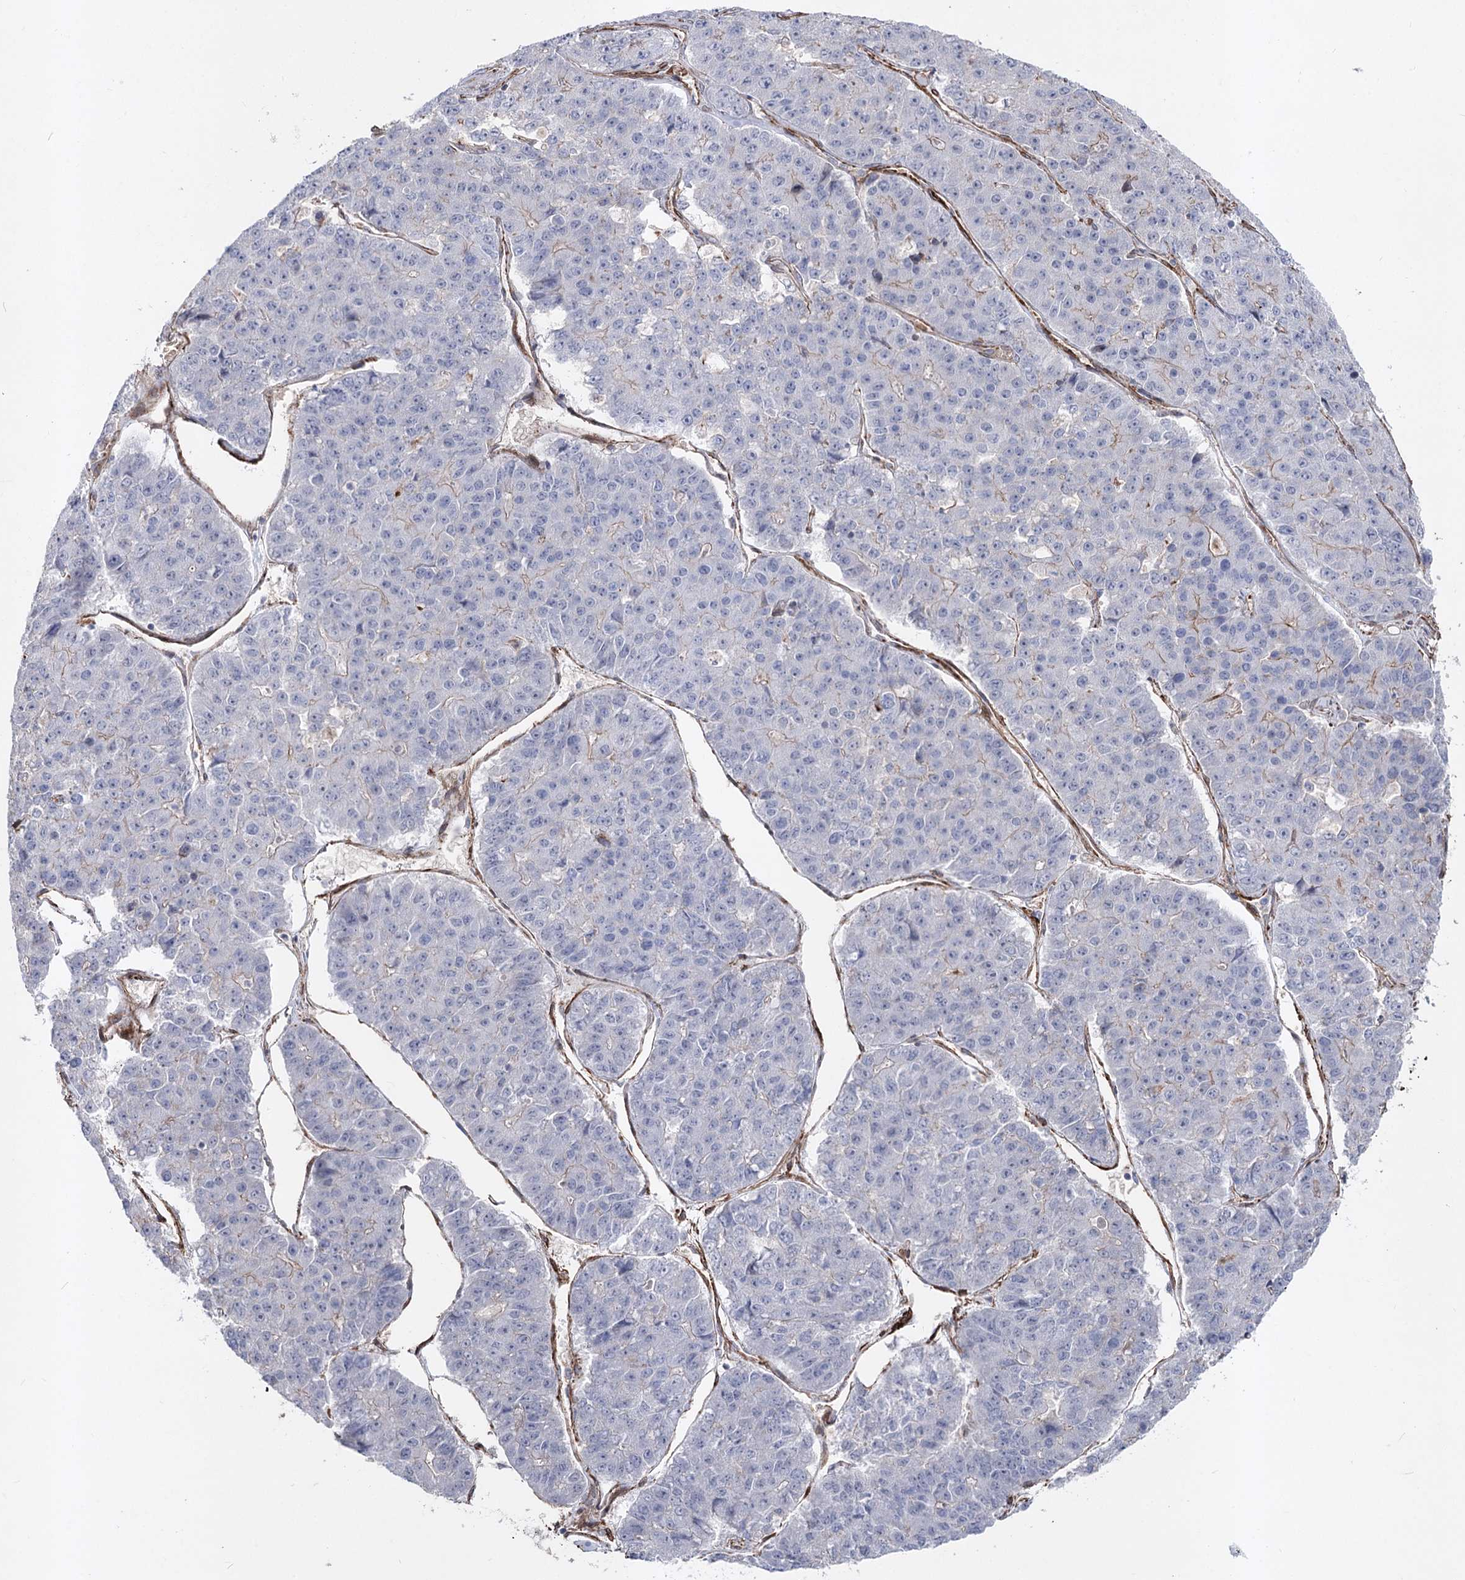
{"staining": {"intensity": "negative", "quantity": "none", "location": "none"}, "tissue": "pancreatic cancer", "cell_type": "Tumor cells", "image_type": "cancer", "snomed": [{"axis": "morphology", "description": "Adenocarcinoma, NOS"}, {"axis": "topography", "description": "Pancreas"}], "caption": "Image shows no significant protein positivity in tumor cells of adenocarcinoma (pancreatic).", "gene": "ARHGAP20", "patient": {"sex": "male", "age": 50}}